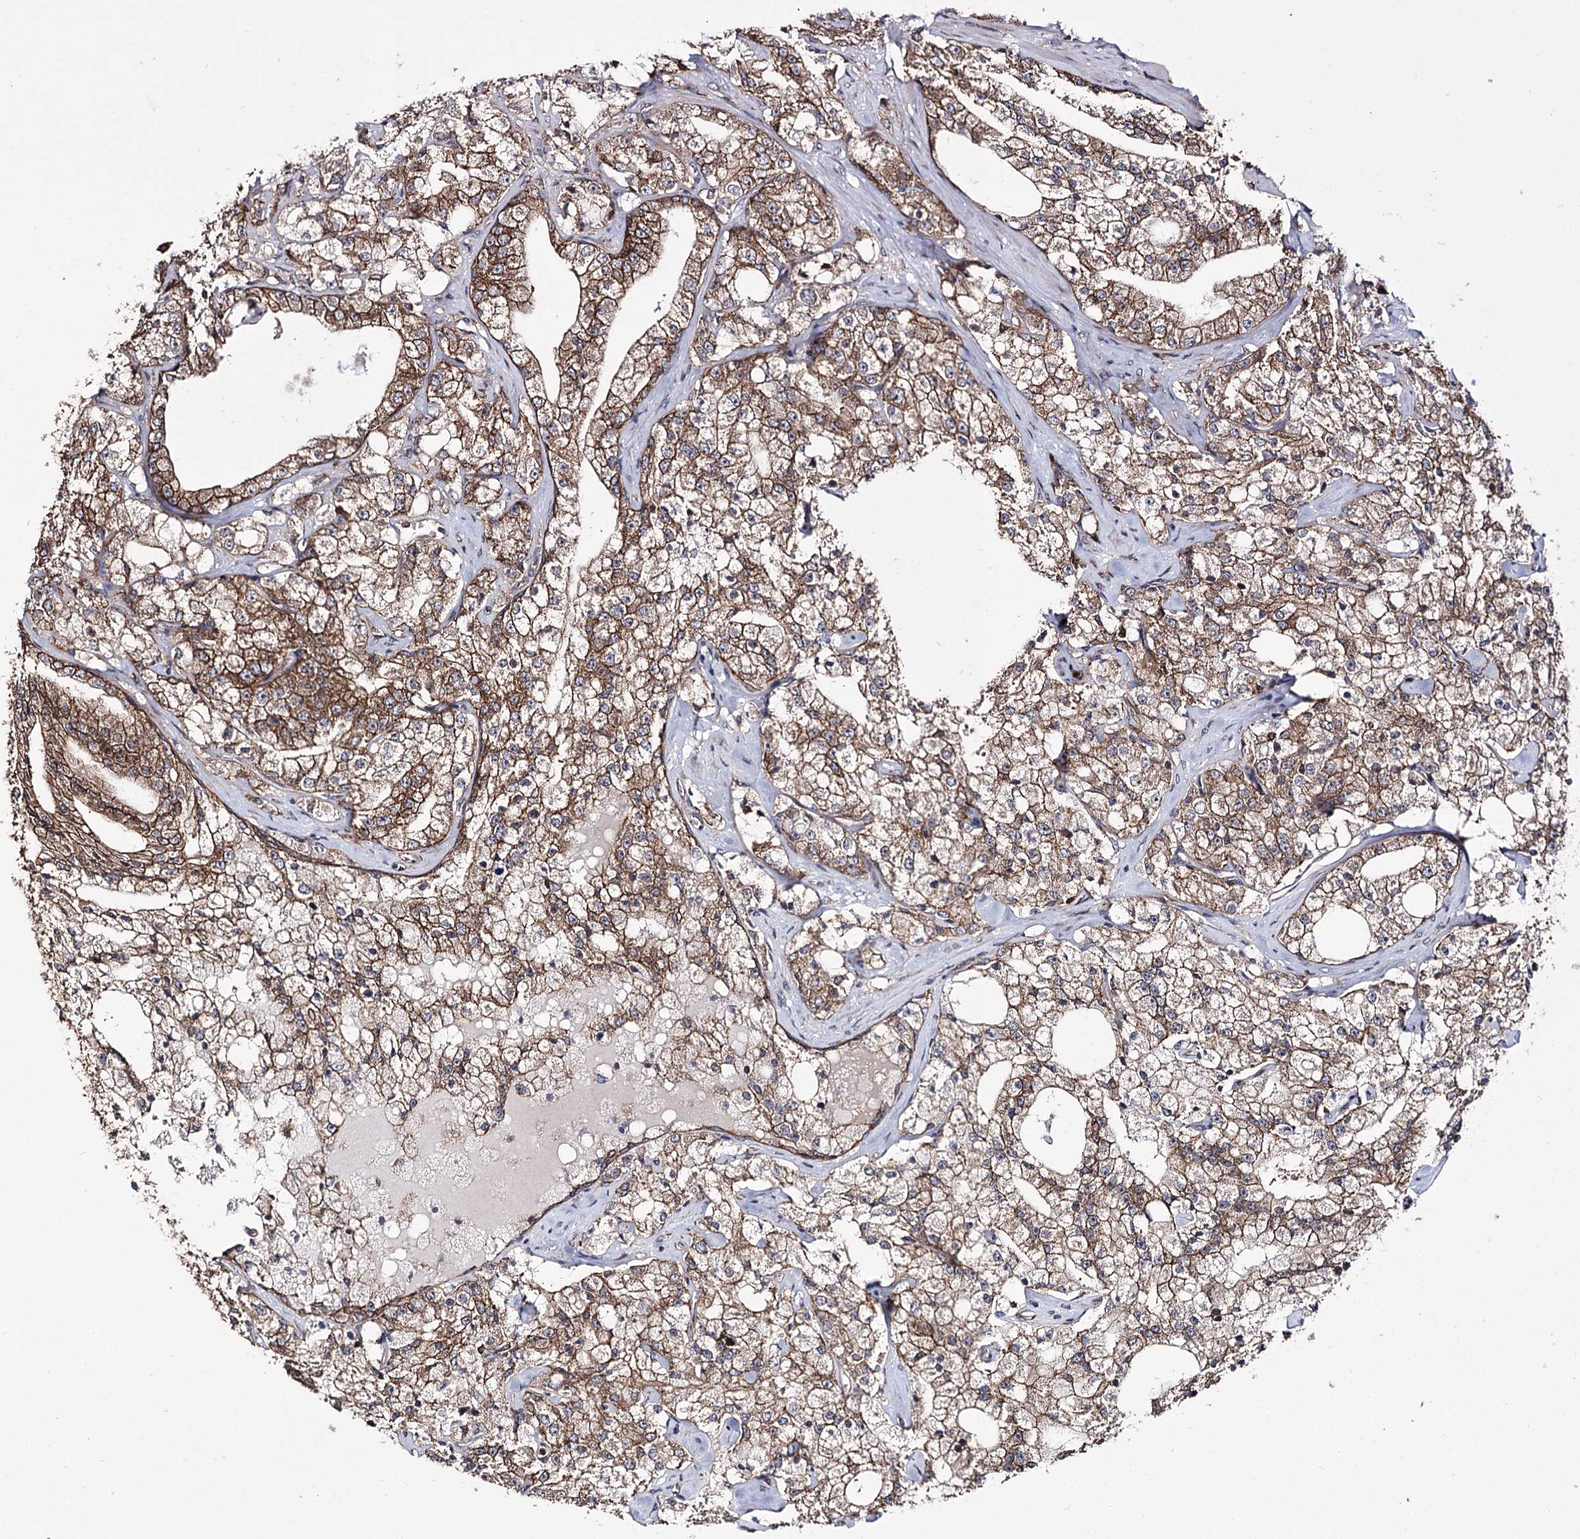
{"staining": {"intensity": "moderate", "quantity": ">75%", "location": "cytoplasmic/membranous"}, "tissue": "prostate cancer", "cell_type": "Tumor cells", "image_type": "cancer", "snomed": [{"axis": "morphology", "description": "Adenocarcinoma, High grade"}, {"axis": "topography", "description": "Prostate"}], "caption": "High-grade adenocarcinoma (prostate) stained with immunohistochemistry (IHC) demonstrates moderate cytoplasmic/membranous positivity in approximately >75% of tumor cells. The staining is performed using DAB (3,3'-diaminobenzidine) brown chromogen to label protein expression. The nuclei are counter-stained blue using hematoxylin.", "gene": "DHX29", "patient": {"sex": "male", "age": 64}}